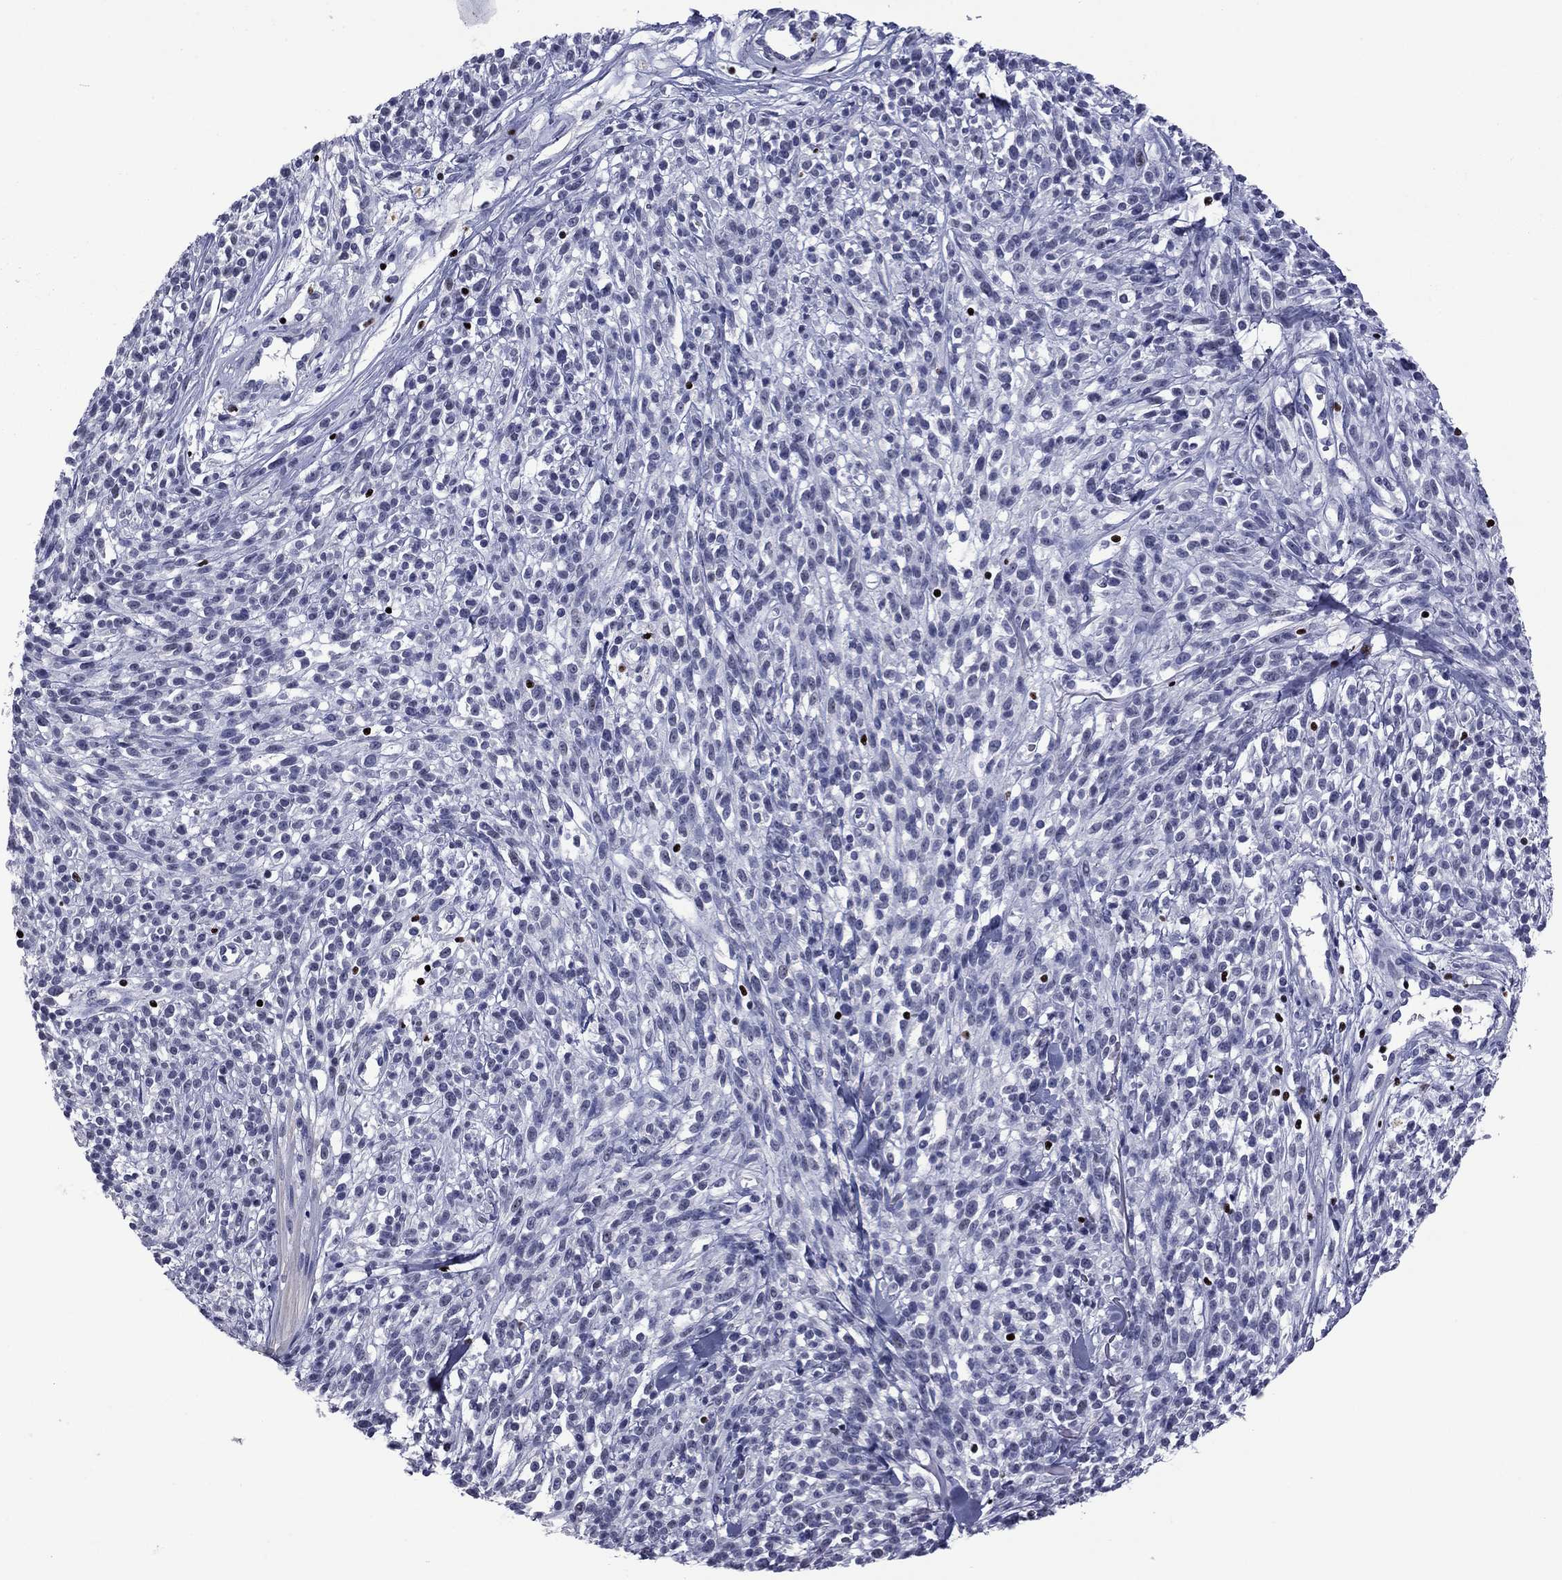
{"staining": {"intensity": "negative", "quantity": "none", "location": "none"}, "tissue": "melanoma", "cell_type": "Tumor cells", "image_type": "cancer", "snomed": [{"axis": "morphology", "description": "Malignant melanoma, NOS"}, {"axis": "topography", "description": "Skin"}, {"axis": "topography", "description": "Skin of trunk"}], "caption": "Protein analysis of malignant melanoma exhibits no significant positivity in tumor cells. (Stains: DAB (3,3'-diaminobenzidine) IHC with hematoxylin counter stain, Microscopy: brightfield microscopy at high magnification).", "gene": "IKZF3", "patient": {"sex": "male", "age": 74}}